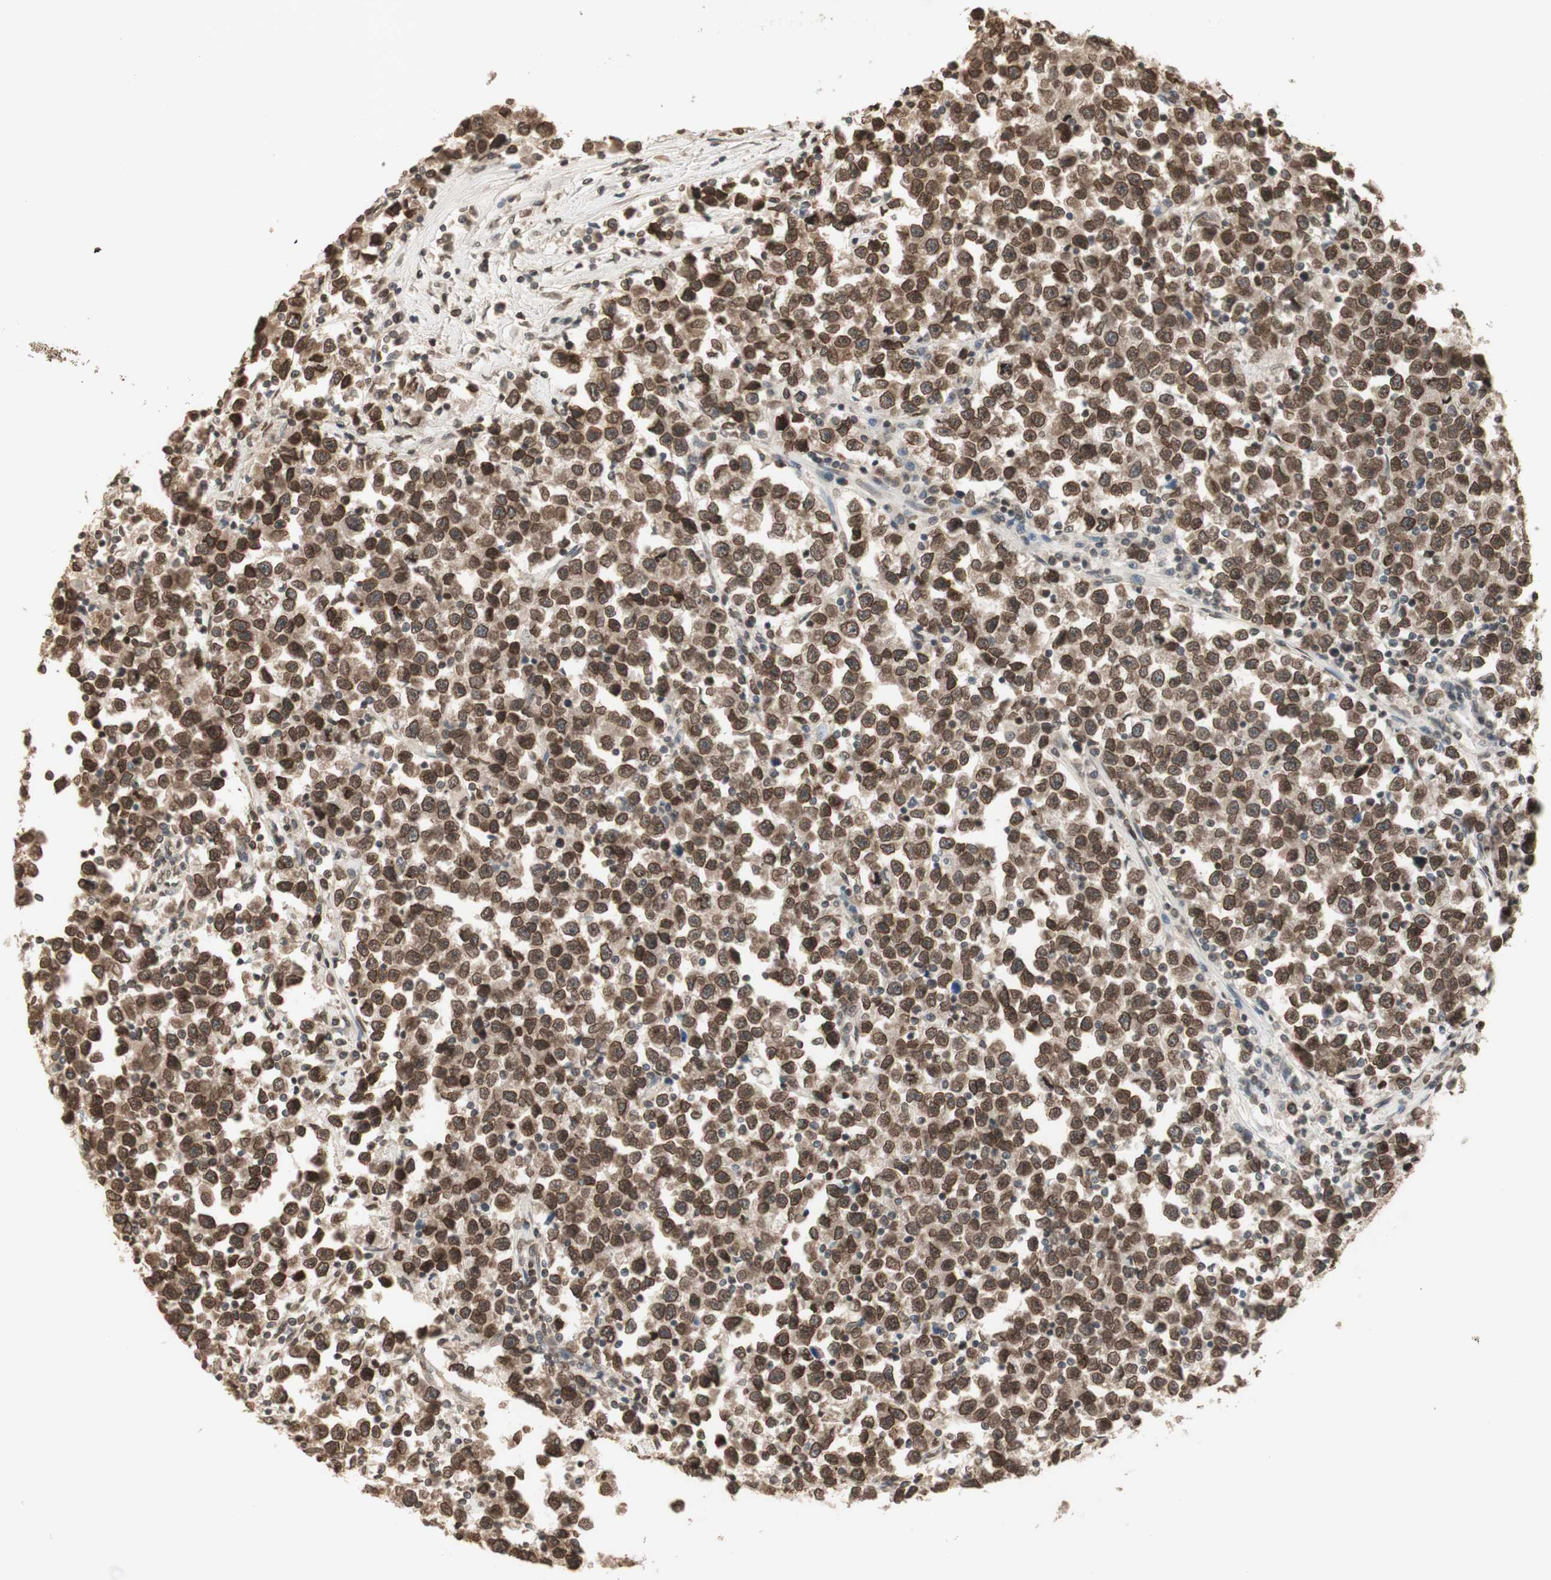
{"staining": {"intensity": "moderate", "quantity": ">75%", "location": "cytoplasmic/membranous,nuclear"}, "tissue": "testis cancer", "cell_type": "Tumor cells", "image_type": "cancer", "snomed": [{"axis": "morphology", "description": "Seminoma, NOS"}, {"axis": "topography", "description": "Testis"}], "caption": "Protein expression analysis of human seminoma (testis) reveals moderate cytoplasmic/membranous and nuclear expression in about >75% of tumor cells.", "gene": "TMPO", "patient": {"sex": "male", "age": 43}}